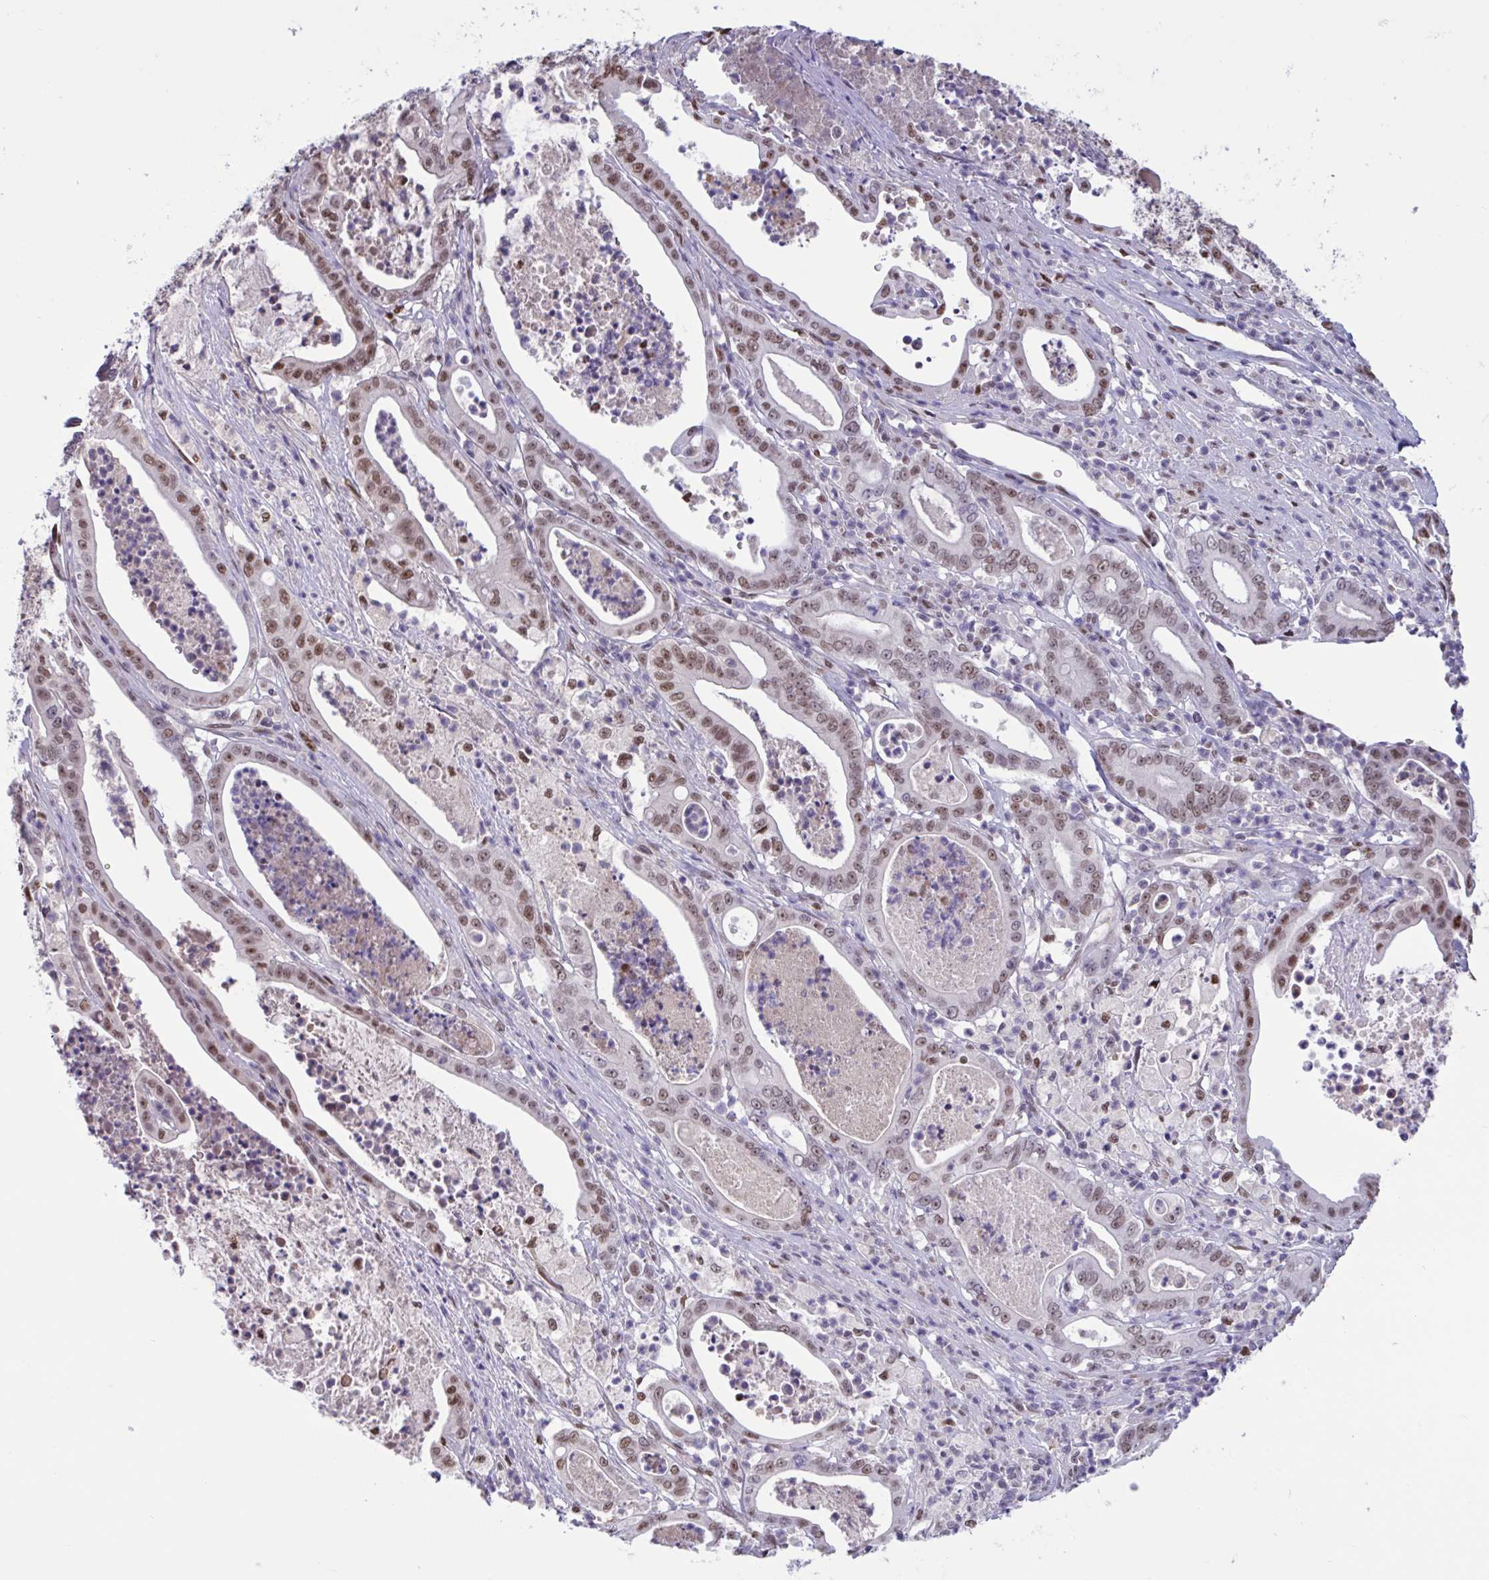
{"staining": {"intensity": "moderate", "quantity": ">75%", "location": "nuclear"}, "tissue": "pancreatic cancer", "cell_type": "Tumor cells", "image_type": "cancer", "snomed": [{"axis": "morphology", "description": "Adenocarcinoma, NOS"}, {"axis": "topography", "description": "Pancreas"}], "caption": "Moderate nuclear protein staining is identified in approximately >75% of tumor cells in pancreatic adenocarcinoma.", "gene": "RBL1", "patient": {"sex": "male", "age": 71}}